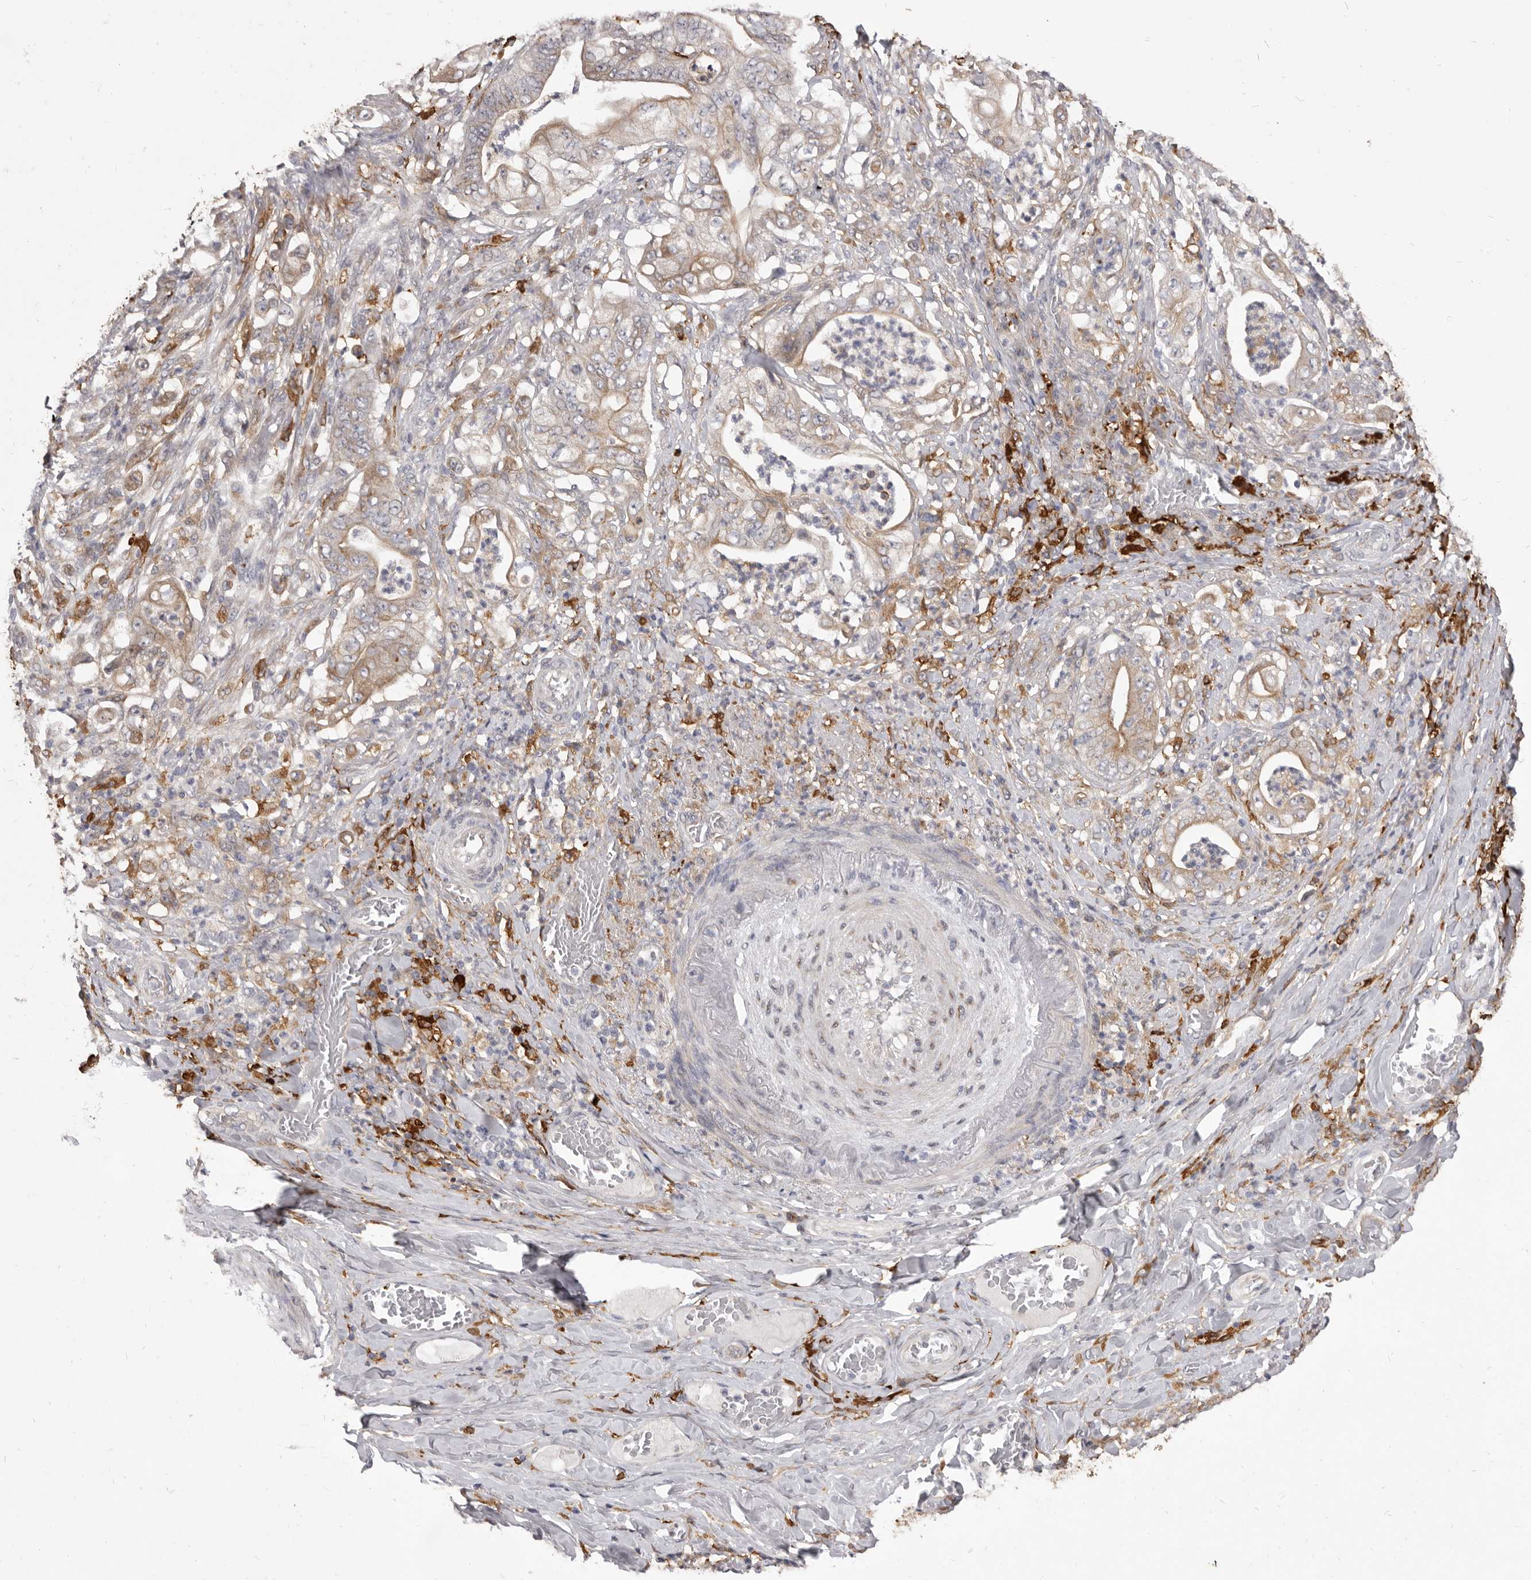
{"staining": {"intensity": "weak", "quantity": ">75%", "location": "cytoplasmic/membranous"}, "tissue": "stomach cancer", "cell_type": "Tumor cells", "image_type": "cancer", "snomed": [{"axis": "morphology", "description": "Adenocarcinoma, NOS"}, {"axis": "topography", "description": "Stomach"}], "caption": "About >75% of tumor cells in stomach adenocarcinoma show weak cytoplasmic/membranous protein staining as visualized by brown immunohistochemical staining.", "gene": "VPS45", "patient": {"sex": "female", "age": 73}}